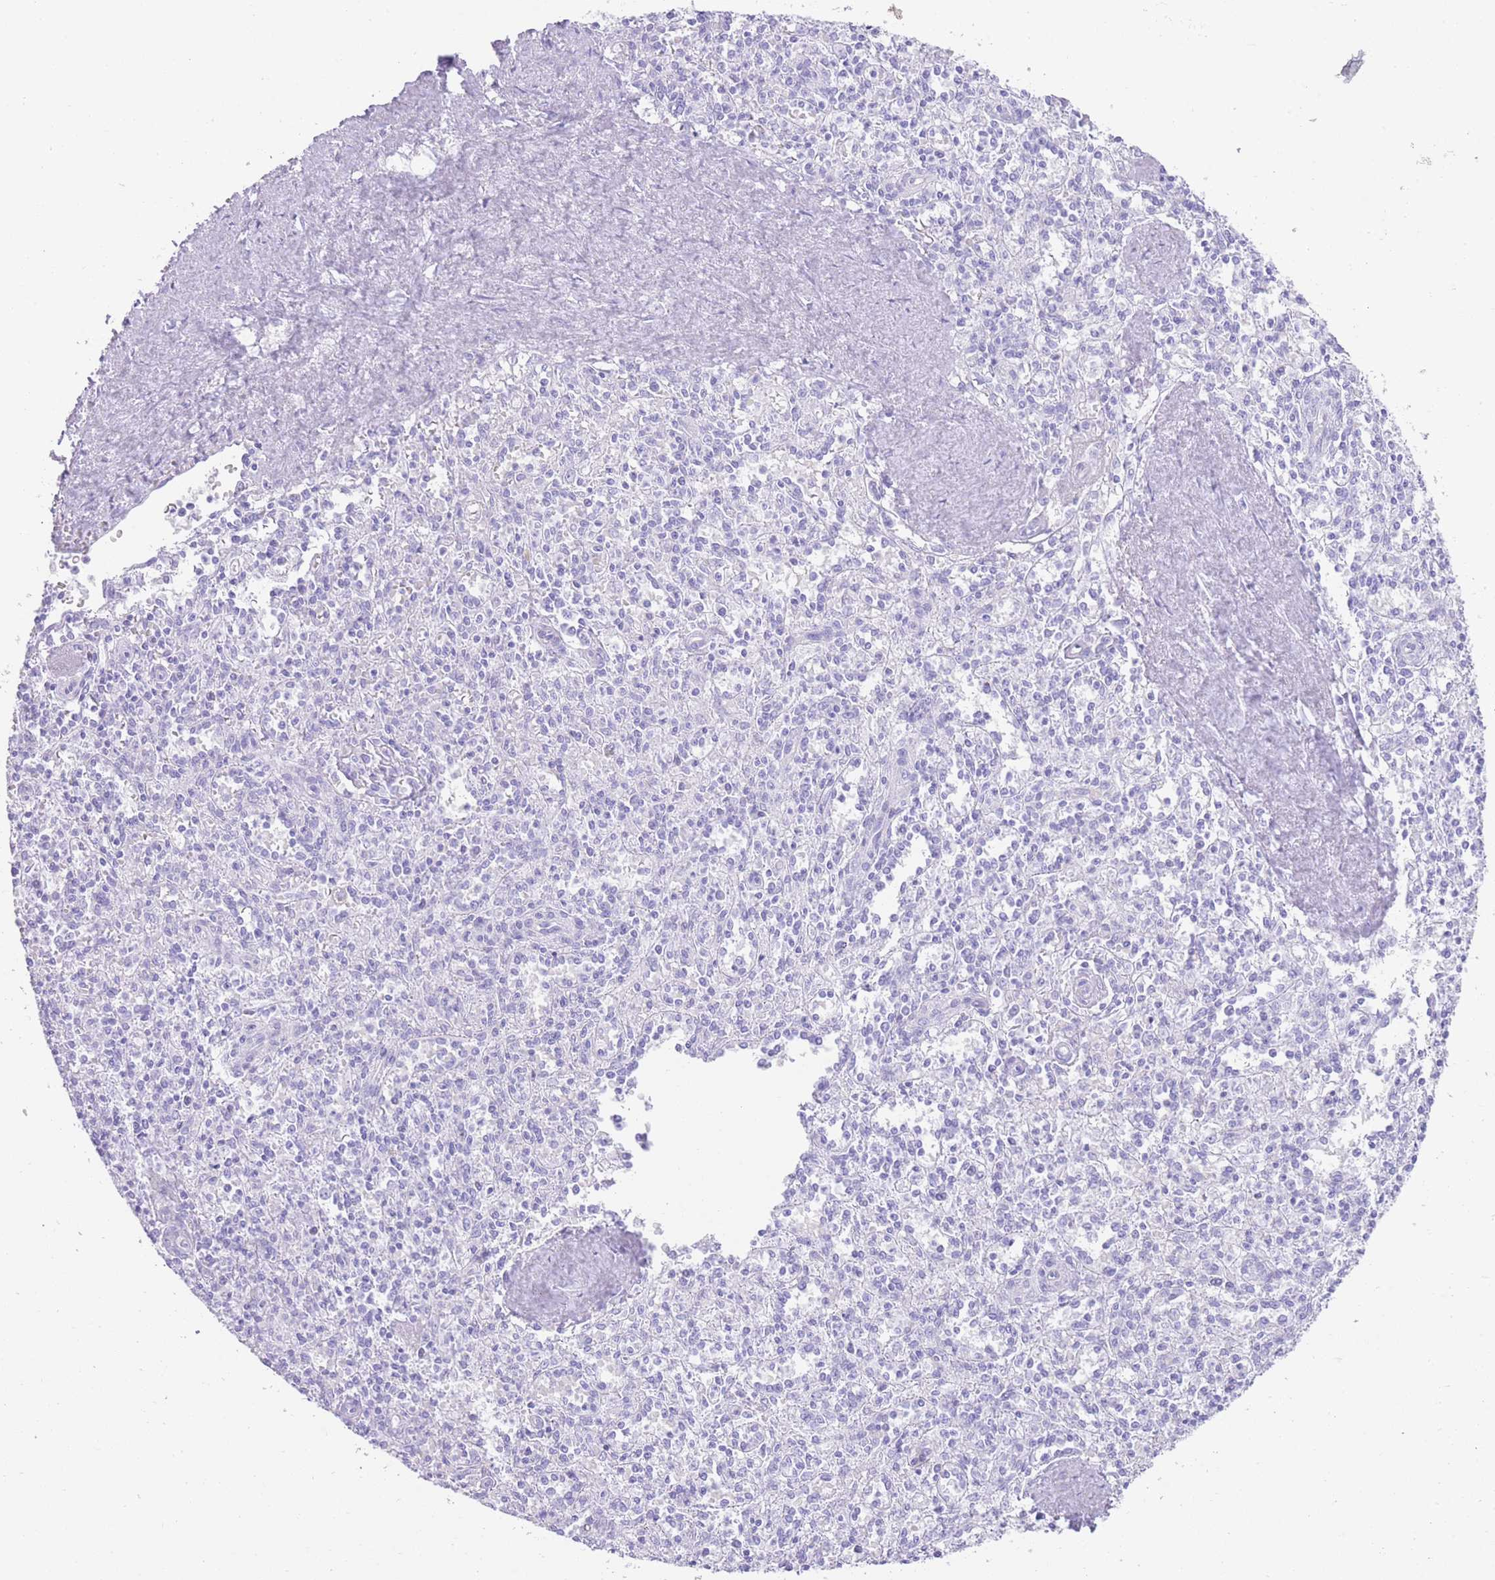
{"staining": {"intensity": "negative", "quantity": "none", "location": "none"}, "tissue": "spleen", "cell_type": "Cells in red pulp", "image_type": "normal", "snomed": [{"axis": "morphology", "description": "Normal tissue, NOS"}, {"axis": "topography", "description": "Spleen"}], "caption": "Cells in red pulp show no significant protein staining in normal spleen.", "gene": "ELOA2", "patient": {"sex": "female", "age": 70}}